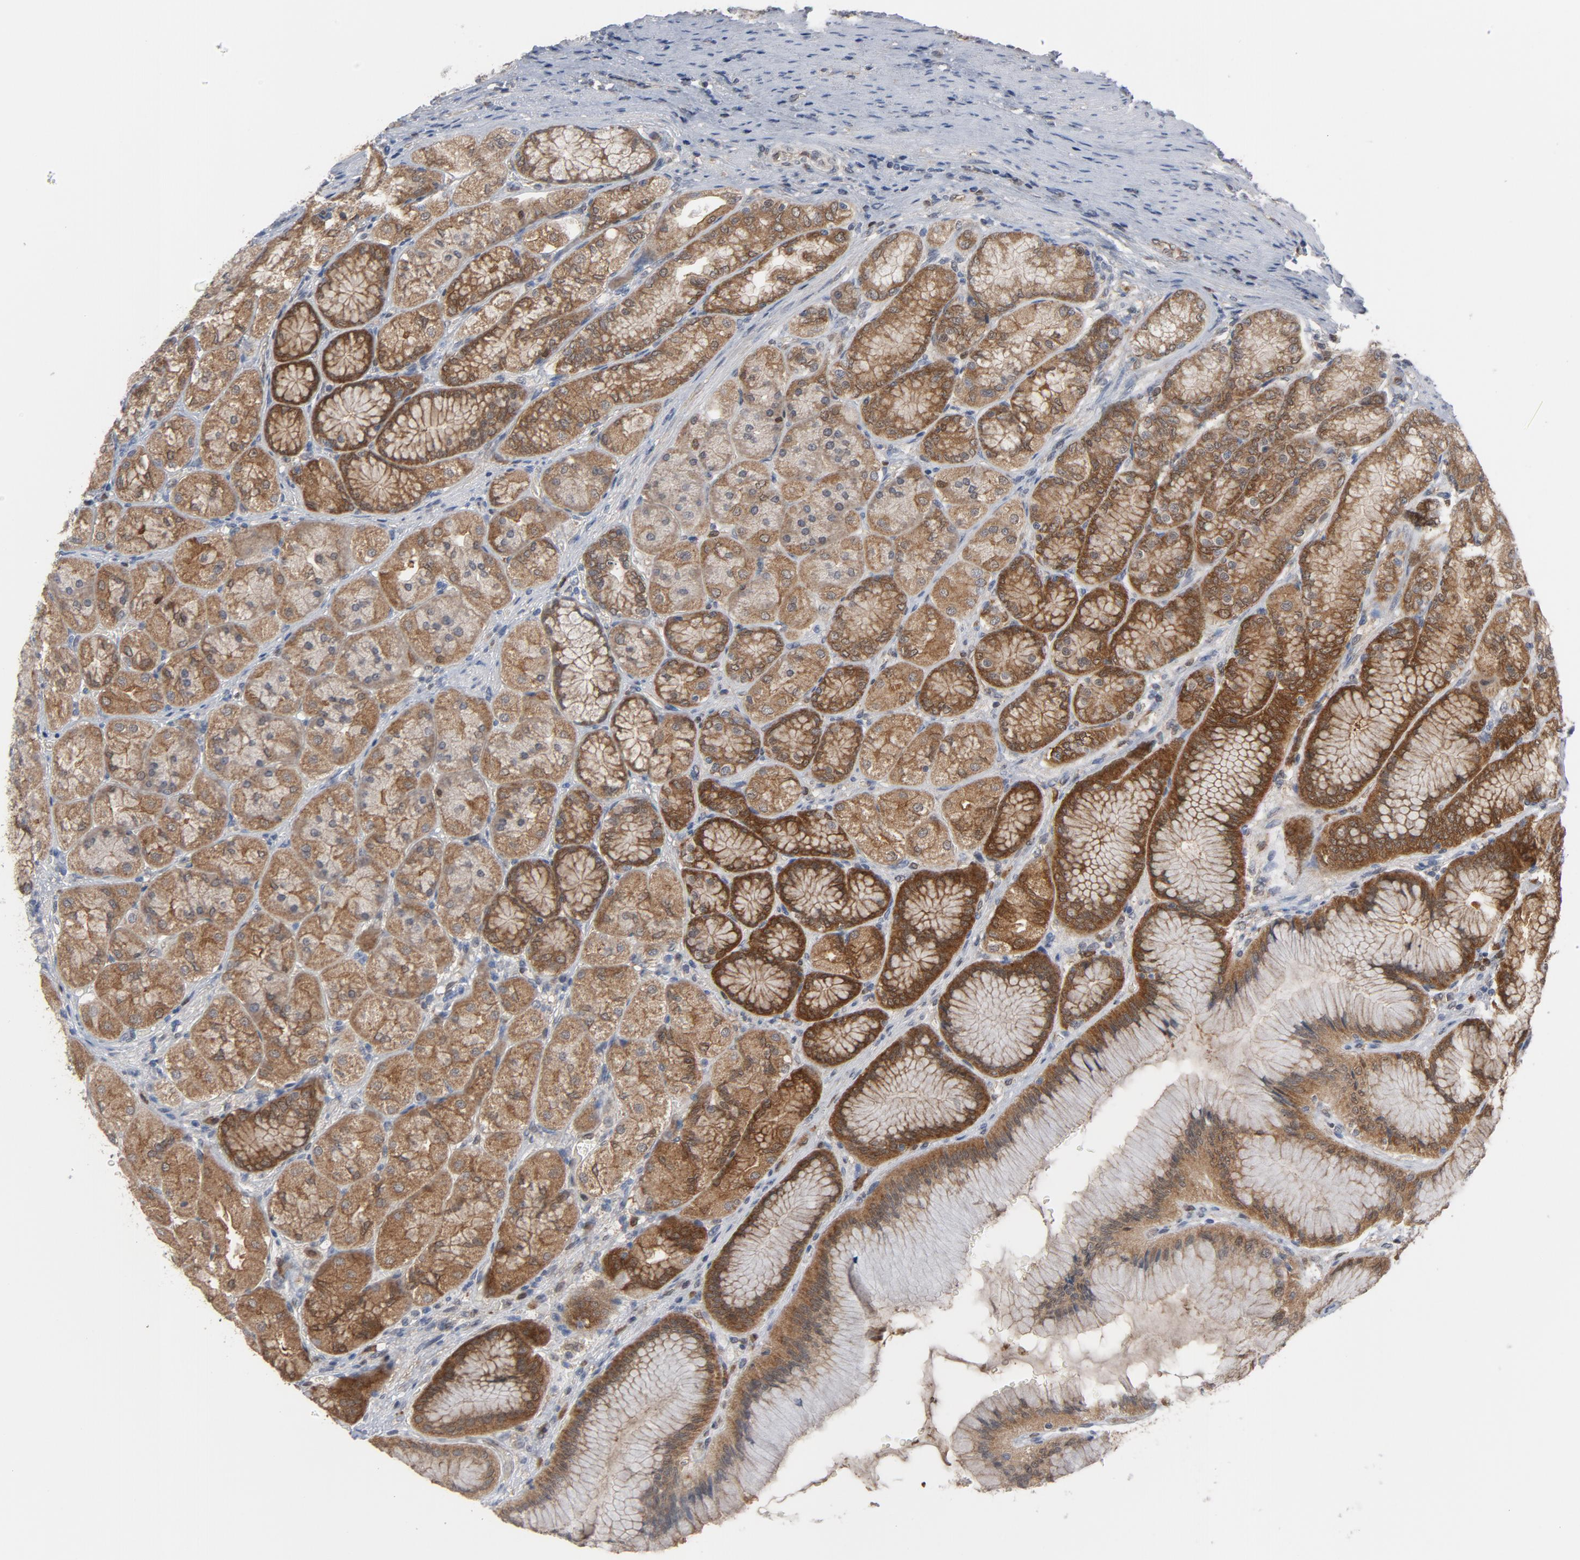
{"staining": {"intensity": "moderate", "quantity": ">75%", "location": "cytoplasmic/membranous"}, "tissue": "stomach", "cell_type": "Glandular cells", "image_type": "normal", "snomed": [{"axis": "morphology", "description": "Normal tissue, NOS"}, {"axis": "morphology", "description": "Adenocarcinoma, NOS"}, {"axis": "topography", "description": "Stomach"}, {"axis": "topography", "description": "Stomach, lower"}], "caption": "Immunohistochemistry (IHC) of benign stomach displays medium levels of moderate cytoplasmic/membranous positivity in about >75% of glandular cells.", "gene": "PRDX1", "patient": {"sex": "female", "age": 65}}